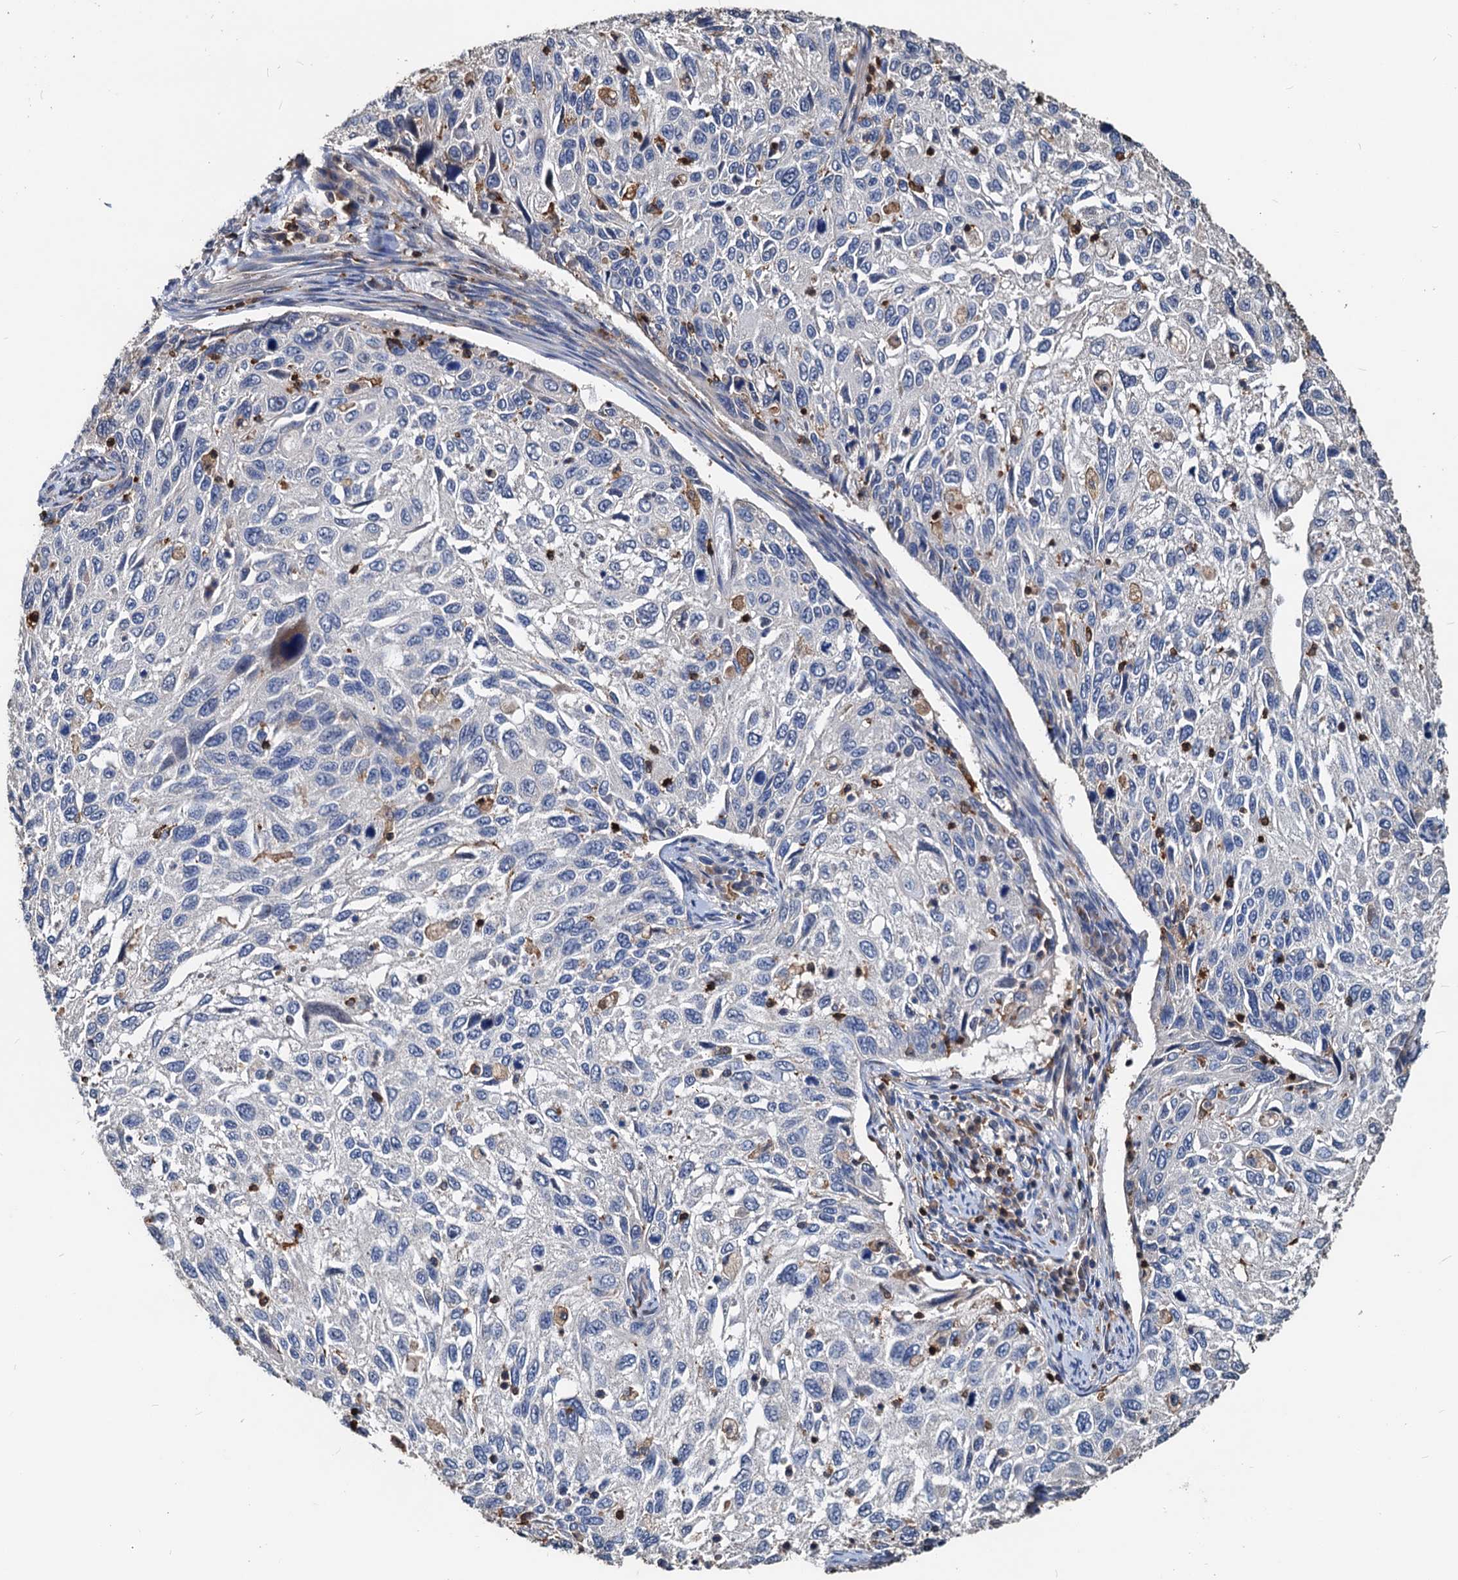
{"staining": {"intensity": "negative", "quantity": "none", "location": "none"}, "tissue": "cervical cancer", "cell_type": "Tumor cells", "image_type": "cancer", "snomed": [{"axis": "morphology", "description": "Squamous cell carcinoma, NOS"}, {"axis": "topography", "description": "Cervix"}], "caption": "This is a histopathology image of immunohistochemistry (IHC) staining of squamous cell carcinoma (cervical), which shows no staining in tumor cells.", "gene": "LCP2", "patient": {"sex": "female", "age": 70}}